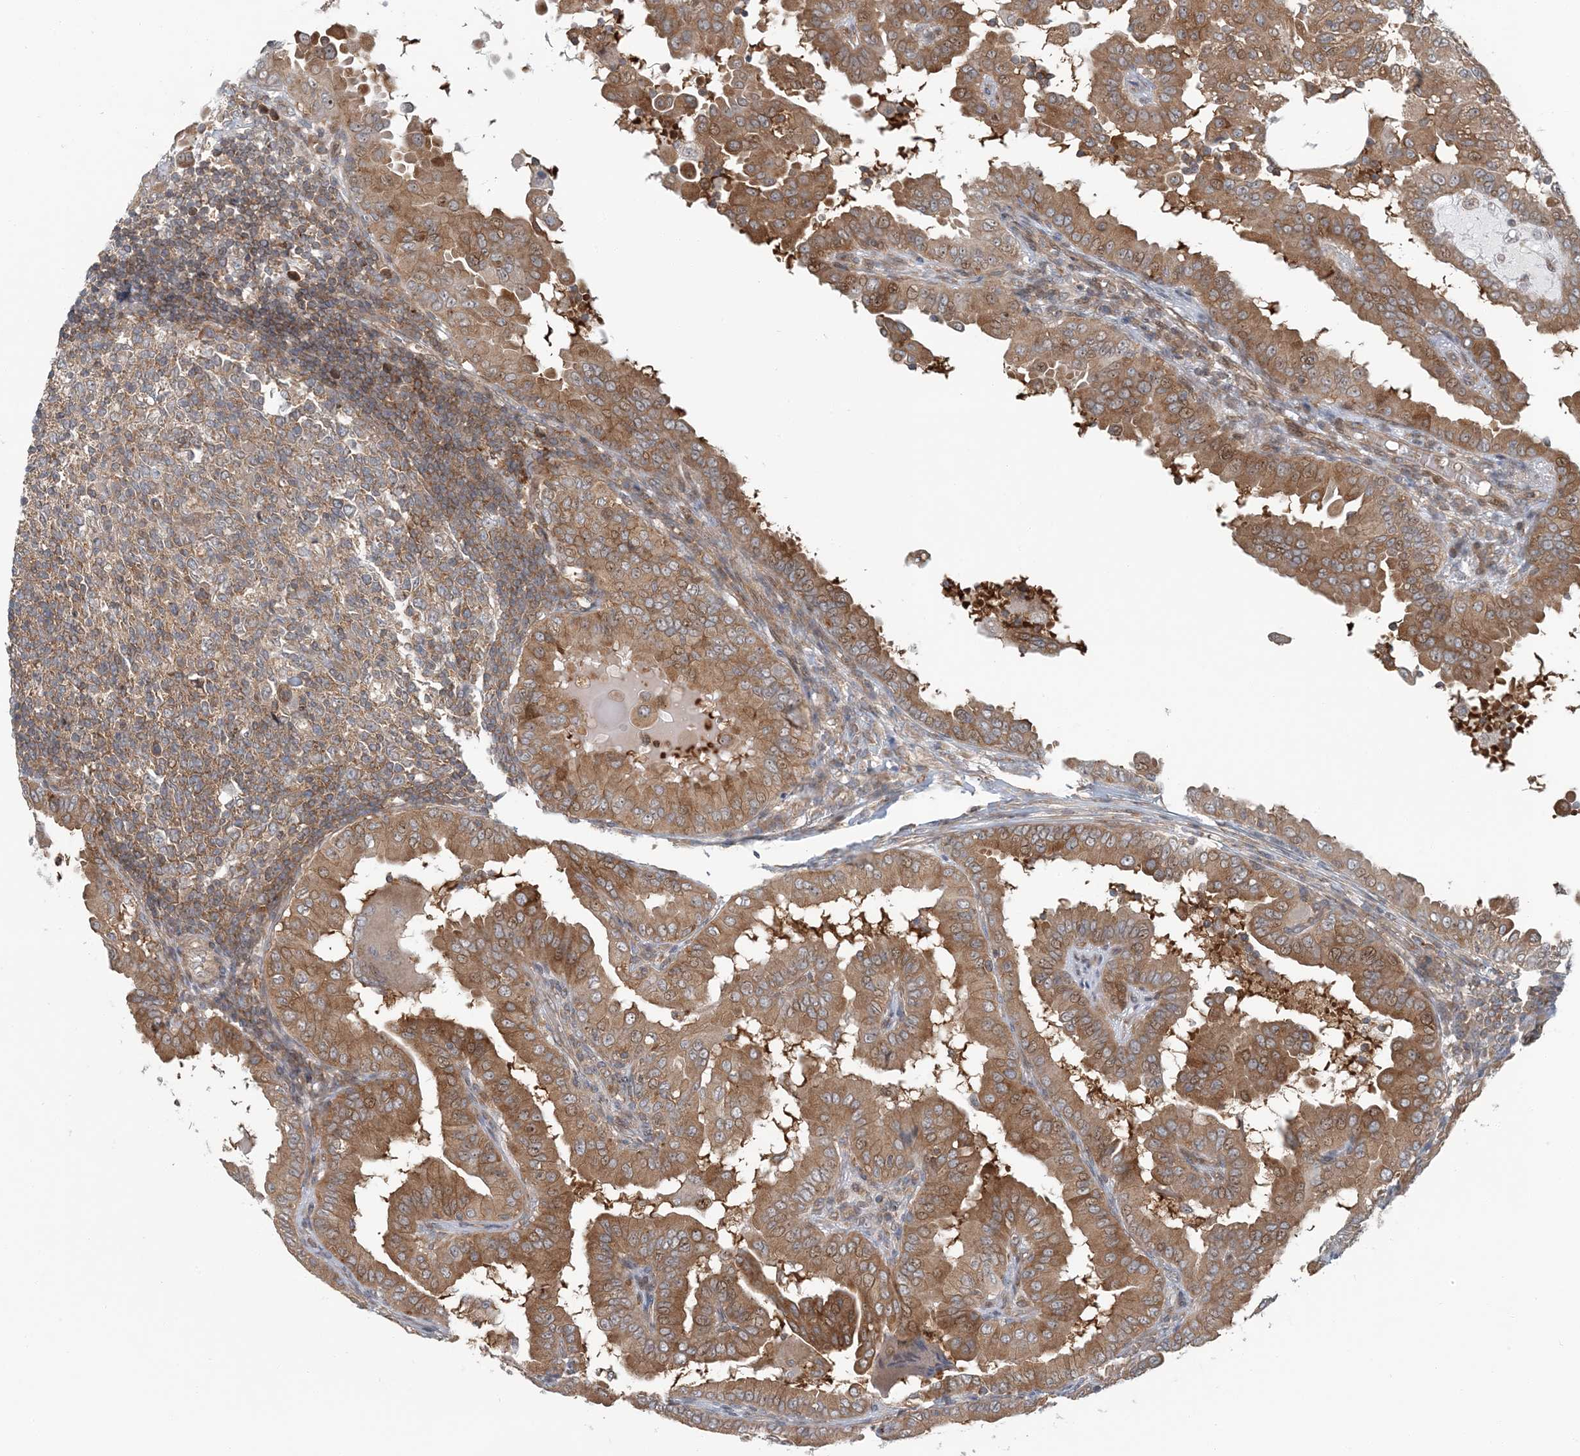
{"staining": {"intensity": "moderate", "quantity": ">75%", "location": "cytoplasmic/membranous"}, "tissue": "thyroid cancer", "cell_type": "Tumor cells", "image_type": "cancer", "snomed": [{"axis": "morphology", "description": "Papillary adenocarcinoma, NOS"}, {"axis": "topography", "description": "Thyroid gland"}], "caption": "IHC of human thyroid cancer exhibits medium levels of moderate cytoplasmic/membranous staining in about >75% of tumor cells.", "gene": "ATP13A2", "patient": {"sex": "male", "age": 33}}